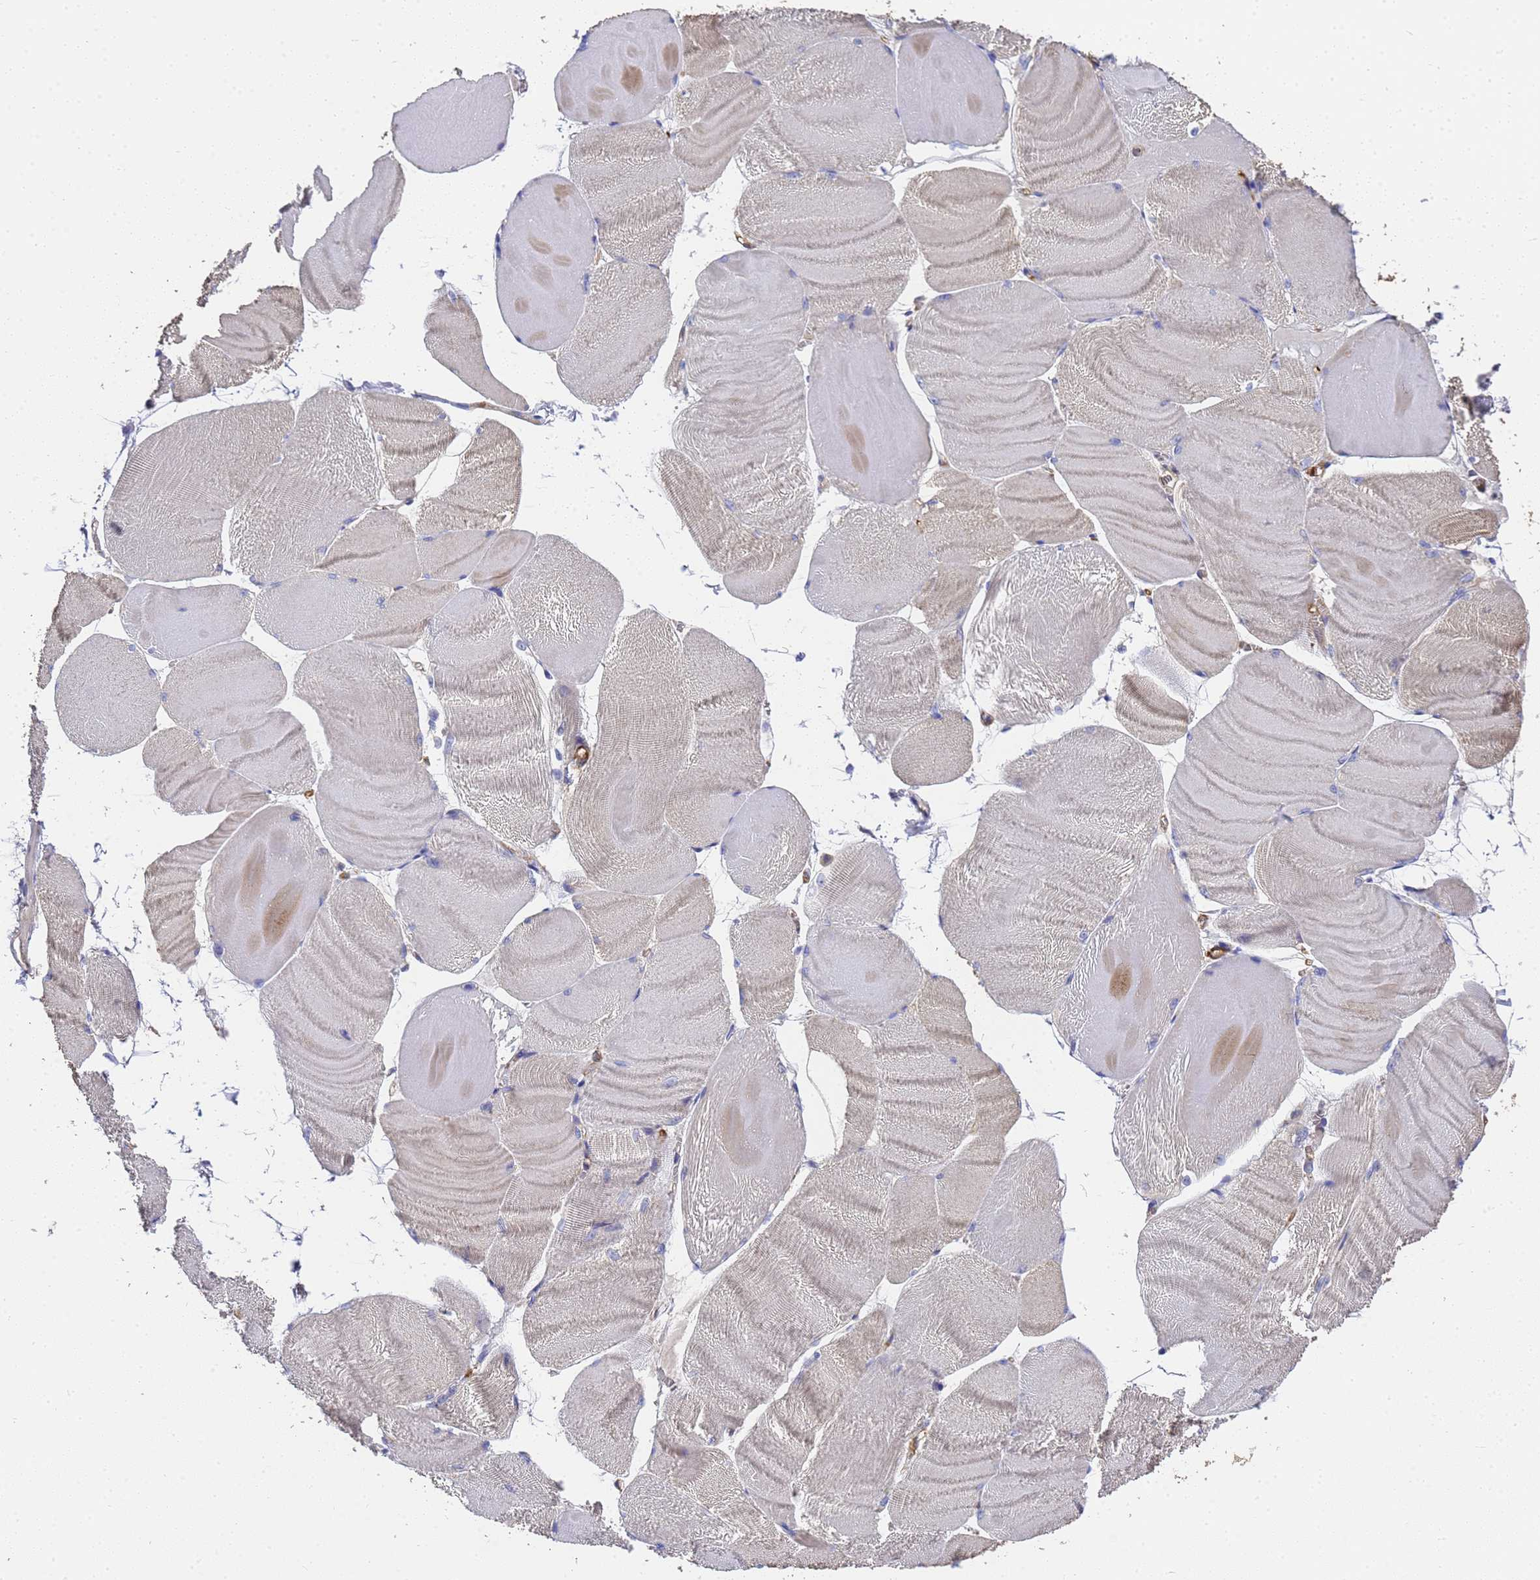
{"staining": {"intensity": "weak", "quantity": "<25%", "location": "cytoplasmic/membranous"}, "tissue": "skeletal muscle", "cell_type": "Myocytes", "image_type": "normal", "snomed": [{"axis": "morphology", "description": "Normal tissue, NOS"}, {"axis": "morphology", "description": "Basal cell carcinoma"}, {"axis": "topography", "description": "Skeletal muscle"}], "caption": "Immunohistochemical staining of unremarkable skeletal muscle reveals no significant staining in myocytes.", "gene": "SLC35E2B", "patient": {"sex": "female", "age": 64}}